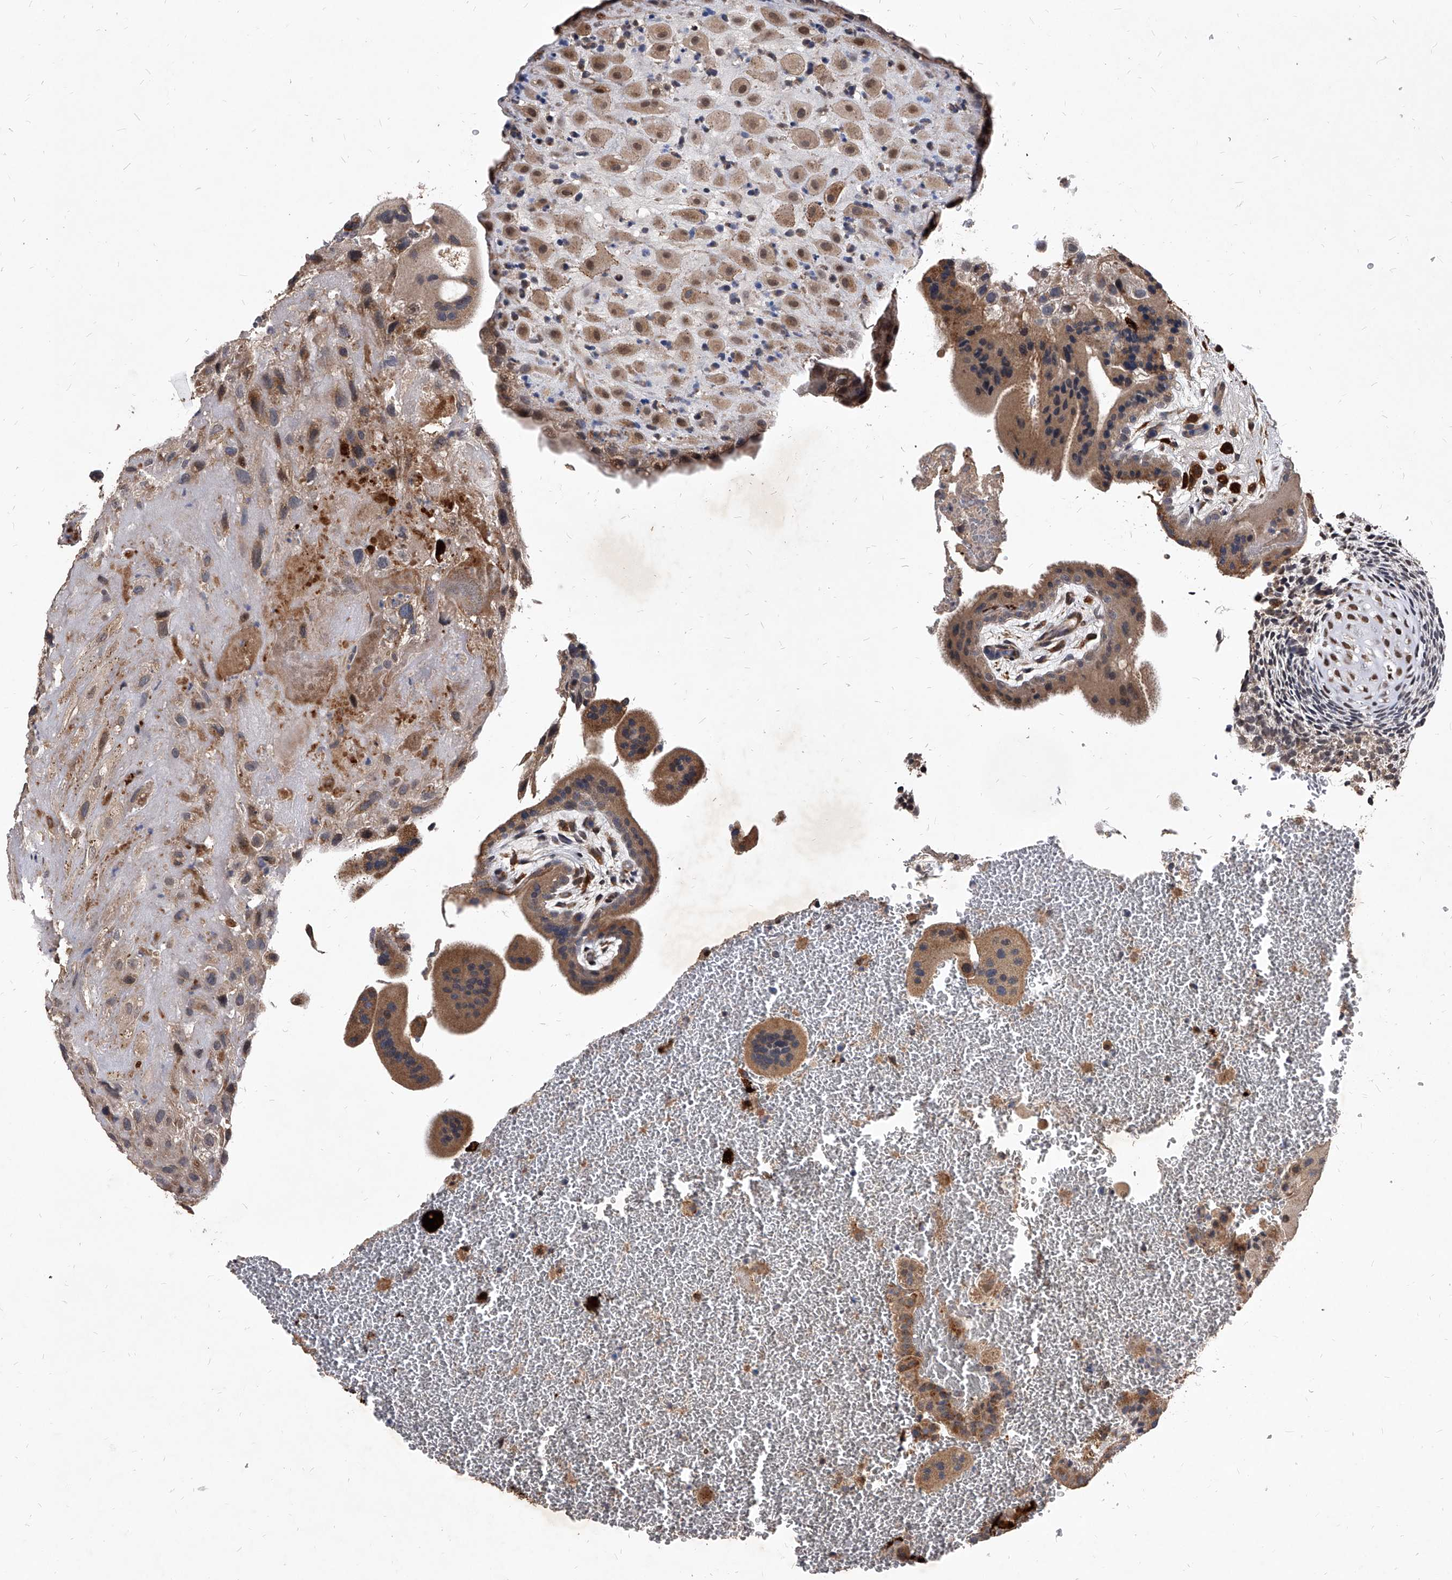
{"staining": {"intensity": "moderate", "quantity": ">75%", "location": "cytoplasmic/membranous"}, "tissue": "placenta", "cell_type": "Decidual cells", "image_type": "normal", "snomed": [{"axis": "morphology", "description": "Normal tissue, NOS"}, {"axis": "topography", "description": "Placenta"}], "caption": "This photomicrograph displays IHC staining of unremarkable placenta, with medium moderate cytoplasmic/membranous expression in approximately >75% of decidual cells.", "gene": "SOBP", "patient": {"sex": "female", "age": 35}}